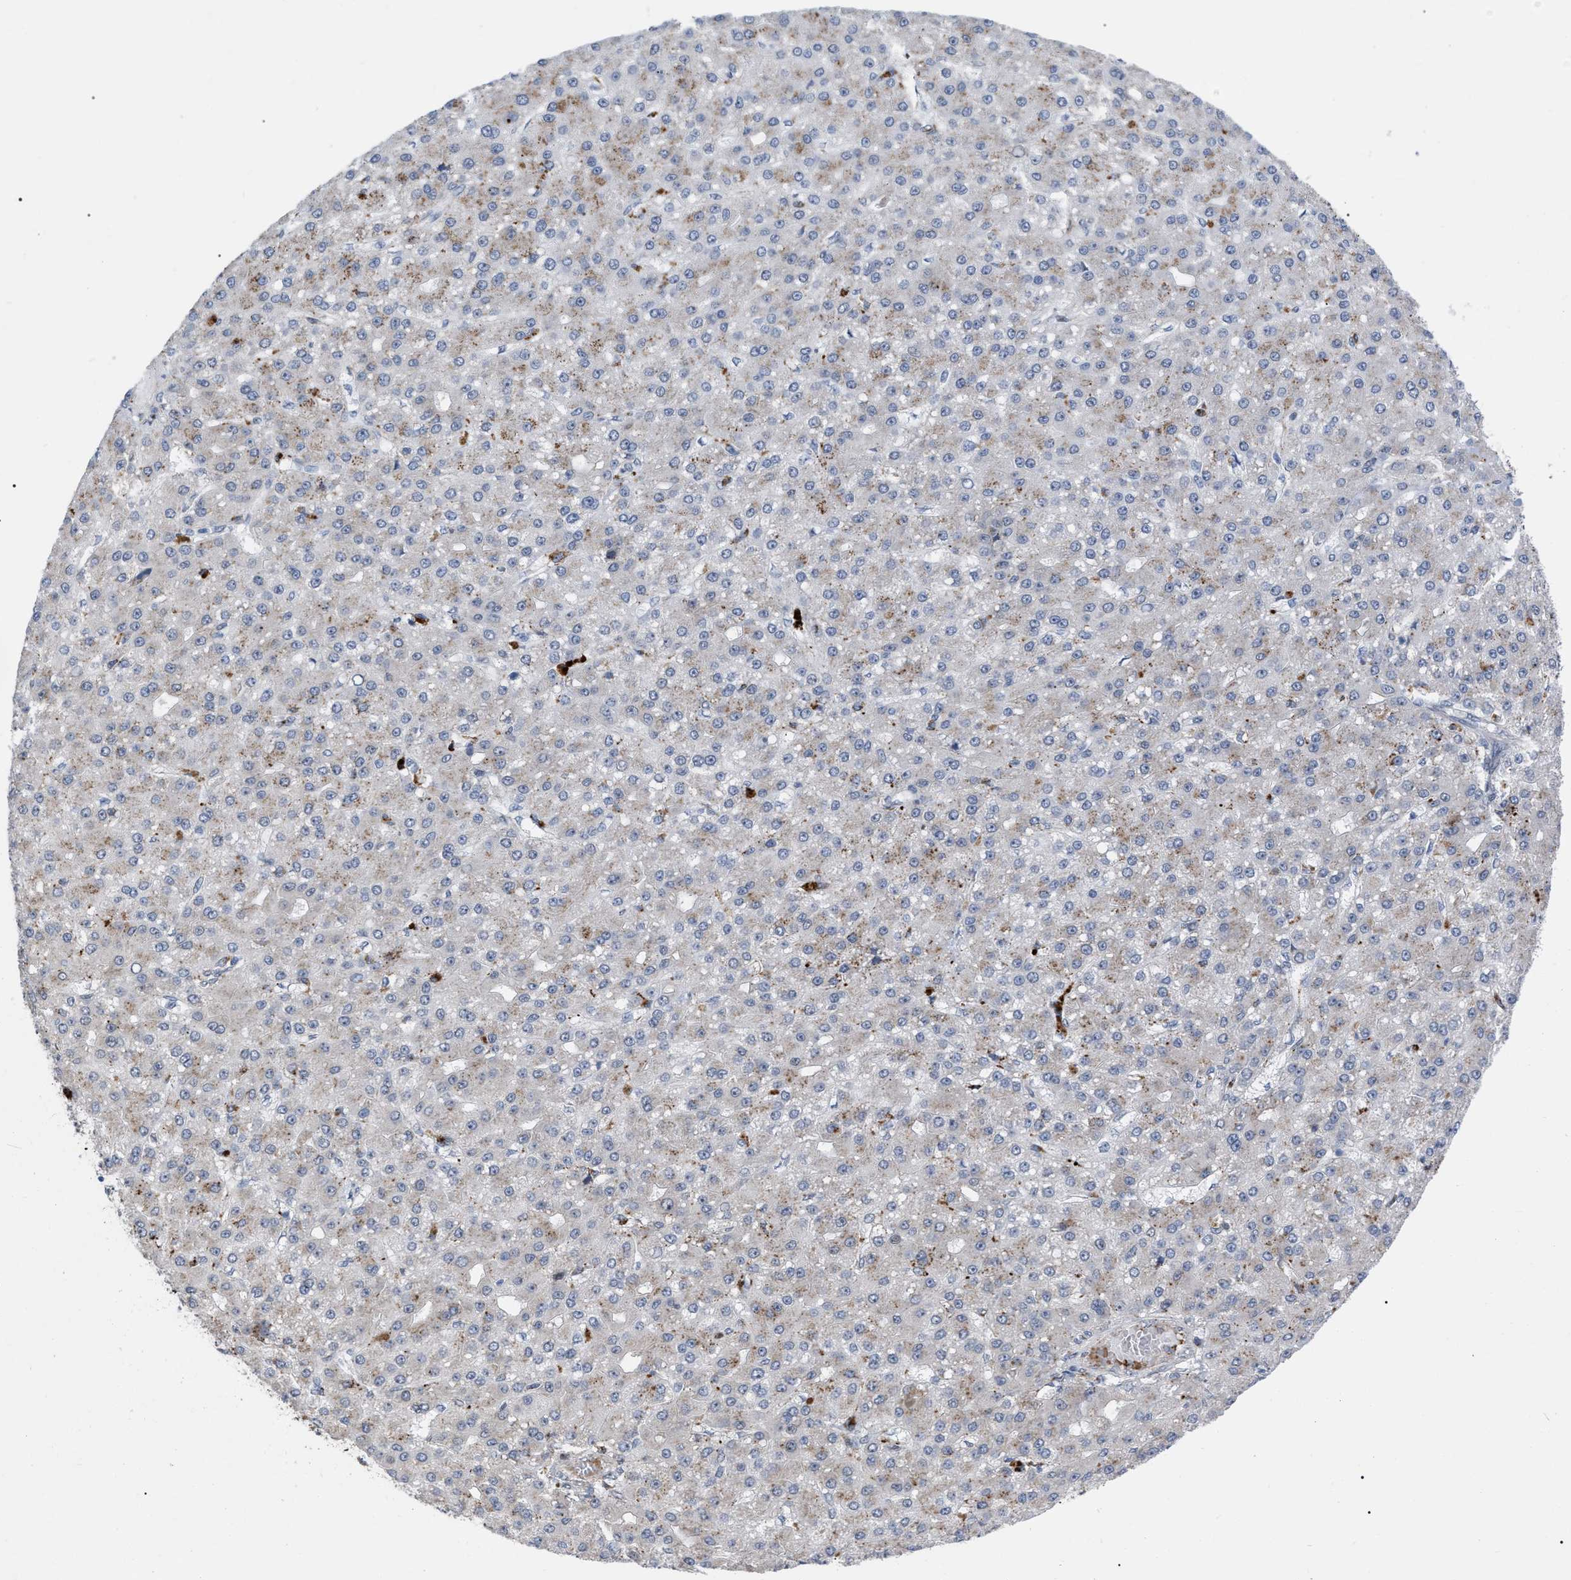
{"staining": {"intensity": "weak", "quantity": "<25%", "location": "cytoplasmic/membranous"}, "tissue": "liver cancer", "cell_type": "Tumor cells", "image_type": "cancer", "snomed": [{"axis": "morphology", "description": "Carcinoma, Hepatocellular, NOS"}, {"axis": "topography", "description": "Liver"}], "caption": "This photomicrograph is of liver hepatocellular carcinoma stained with immunohistochemistry (IHC) to label a protein in brown with the nuclei are counter-stained blue. There is no positivity in tumor cells.", "gene": "UPF1", "patient": {"sex": "male", "age": 67}}